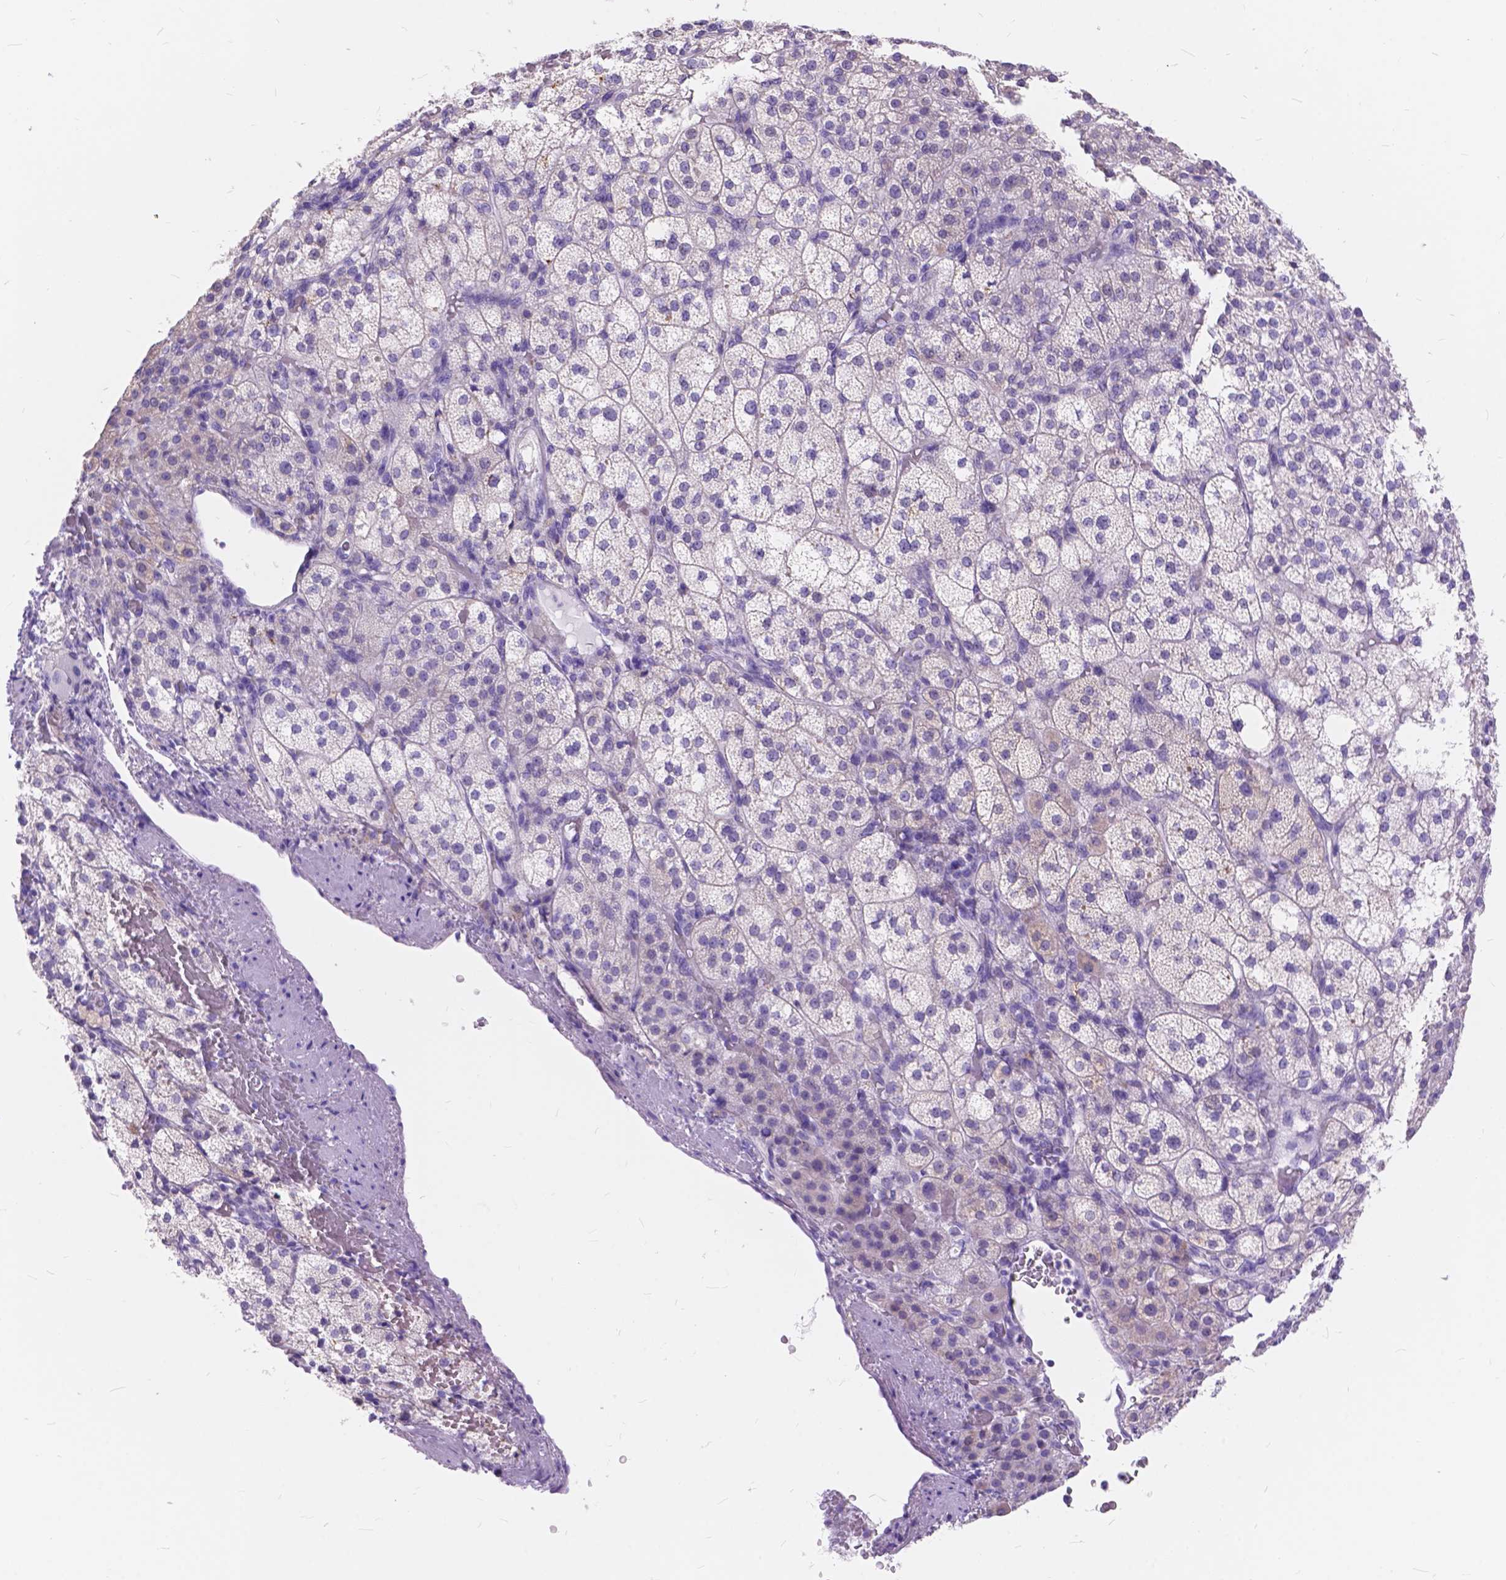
{"staining": {"intensity": "negative", "quantity": "none", "location": "none"}, "tissue": "adrenal gland", "cell_type": "Glandular cells", "image_type": "normal", "snomed": [{"axis": "morphology", "description": "Normal tissue, NOS"}, {"axis": "topography", "description": "Adrenal gland"}], "caption": "A high-resolution micrograph shows immunohistochemistry staining of unremarkable adrenal gland, which reveals no significant positivity in glandular cells.", "gene": "FOXL2", "patient": {"sex": "female", "age": 60}}